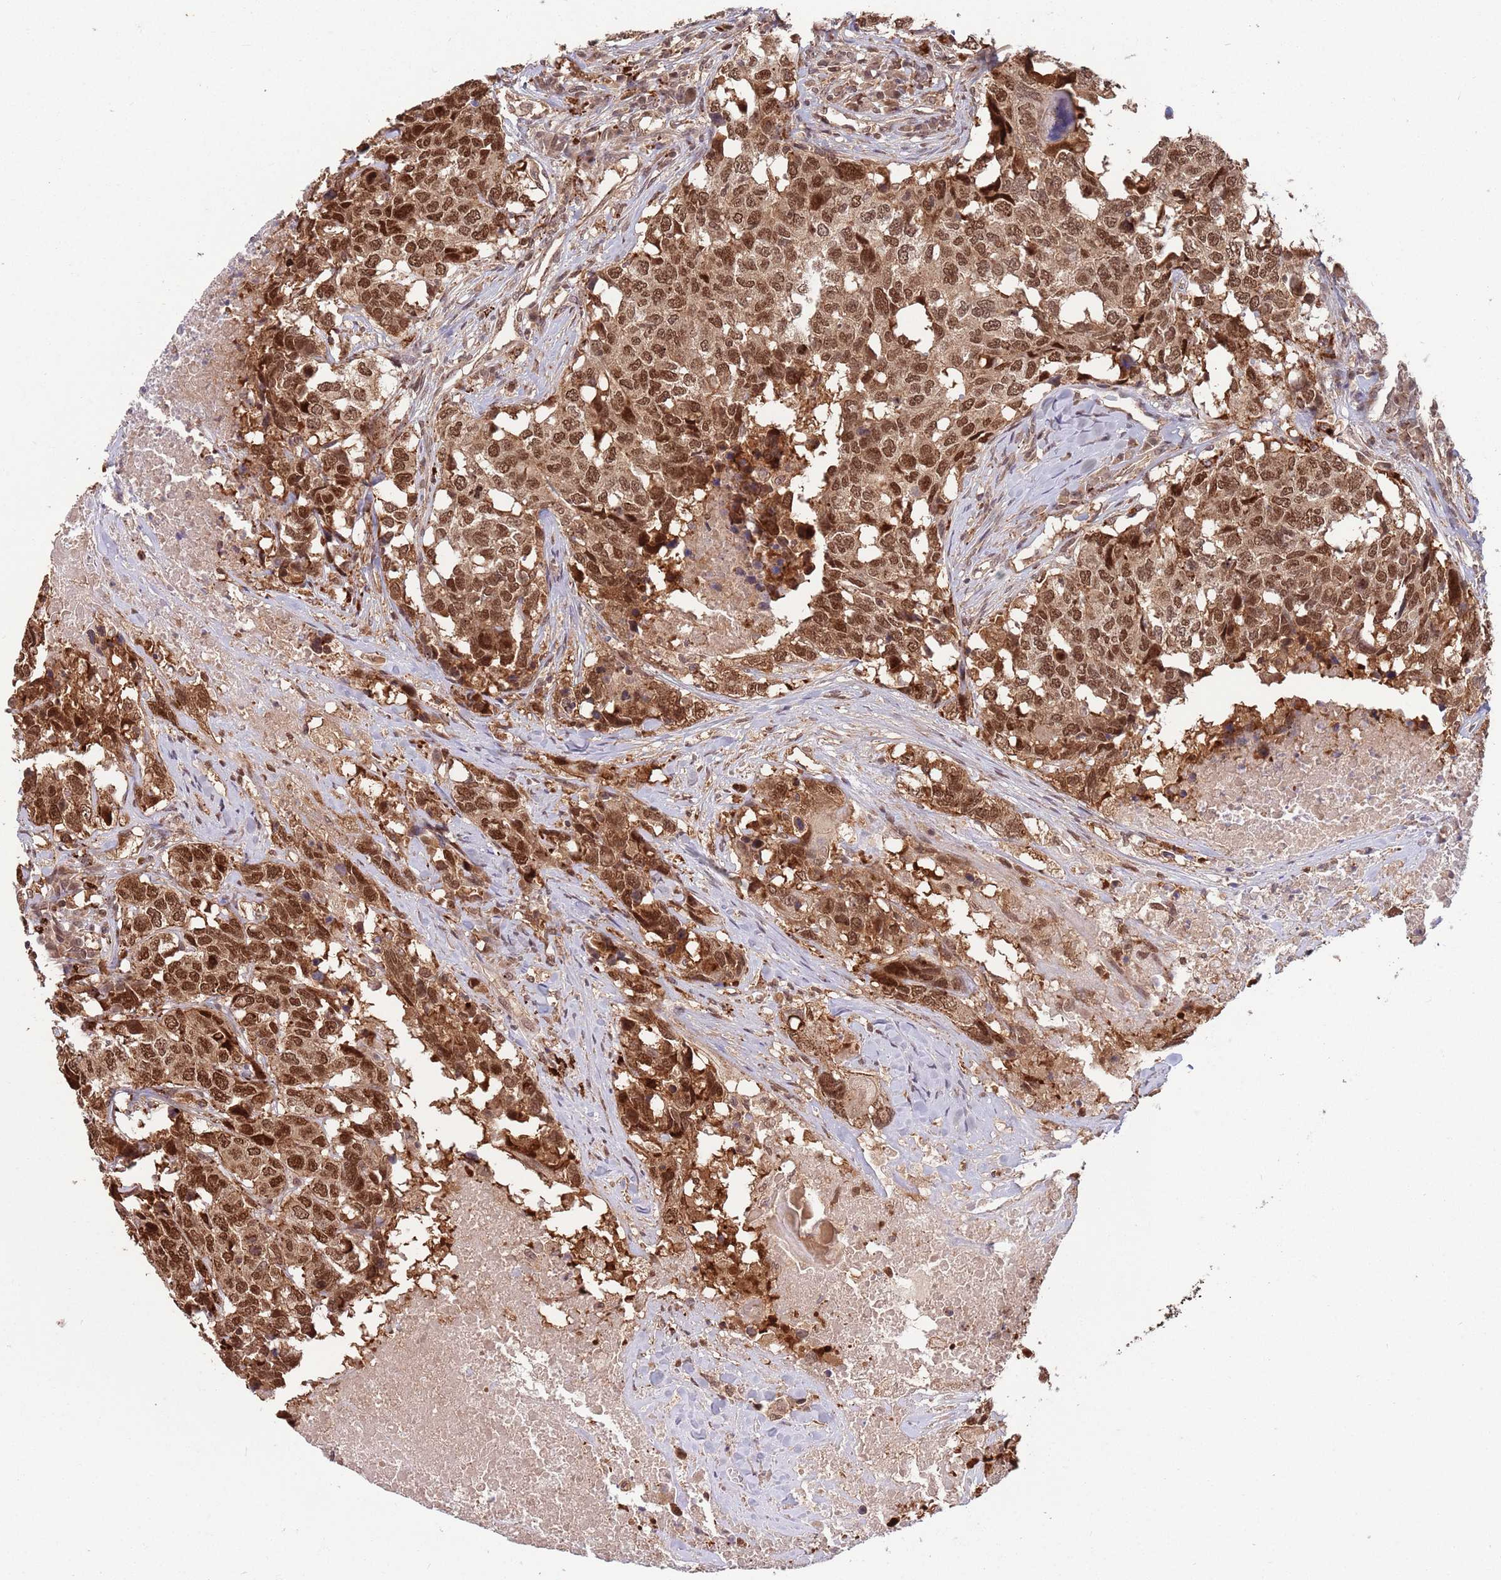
{"staining": {"intensity": "strong", "quantity": ">75%", "location": "cytoplasmic/membranous,nuclear"}, "tissue": "head and neck cancer", "cell_type": "Tumor cells", "image_type": "cancer", "snomed": [{"axis": "morphology", "description": "Squamous cell carcinoma, NOS"}, {"axis": "topography", "description": "Head-Neck"}], "caption": "Tumor cells reveal strong cytoplasmic/membranous and nuclear expression in about >75% of cells in head and neck squamous cell carcinoma.", "gene": "SALL1", "patient": {"sex": "male", "age": 66}}